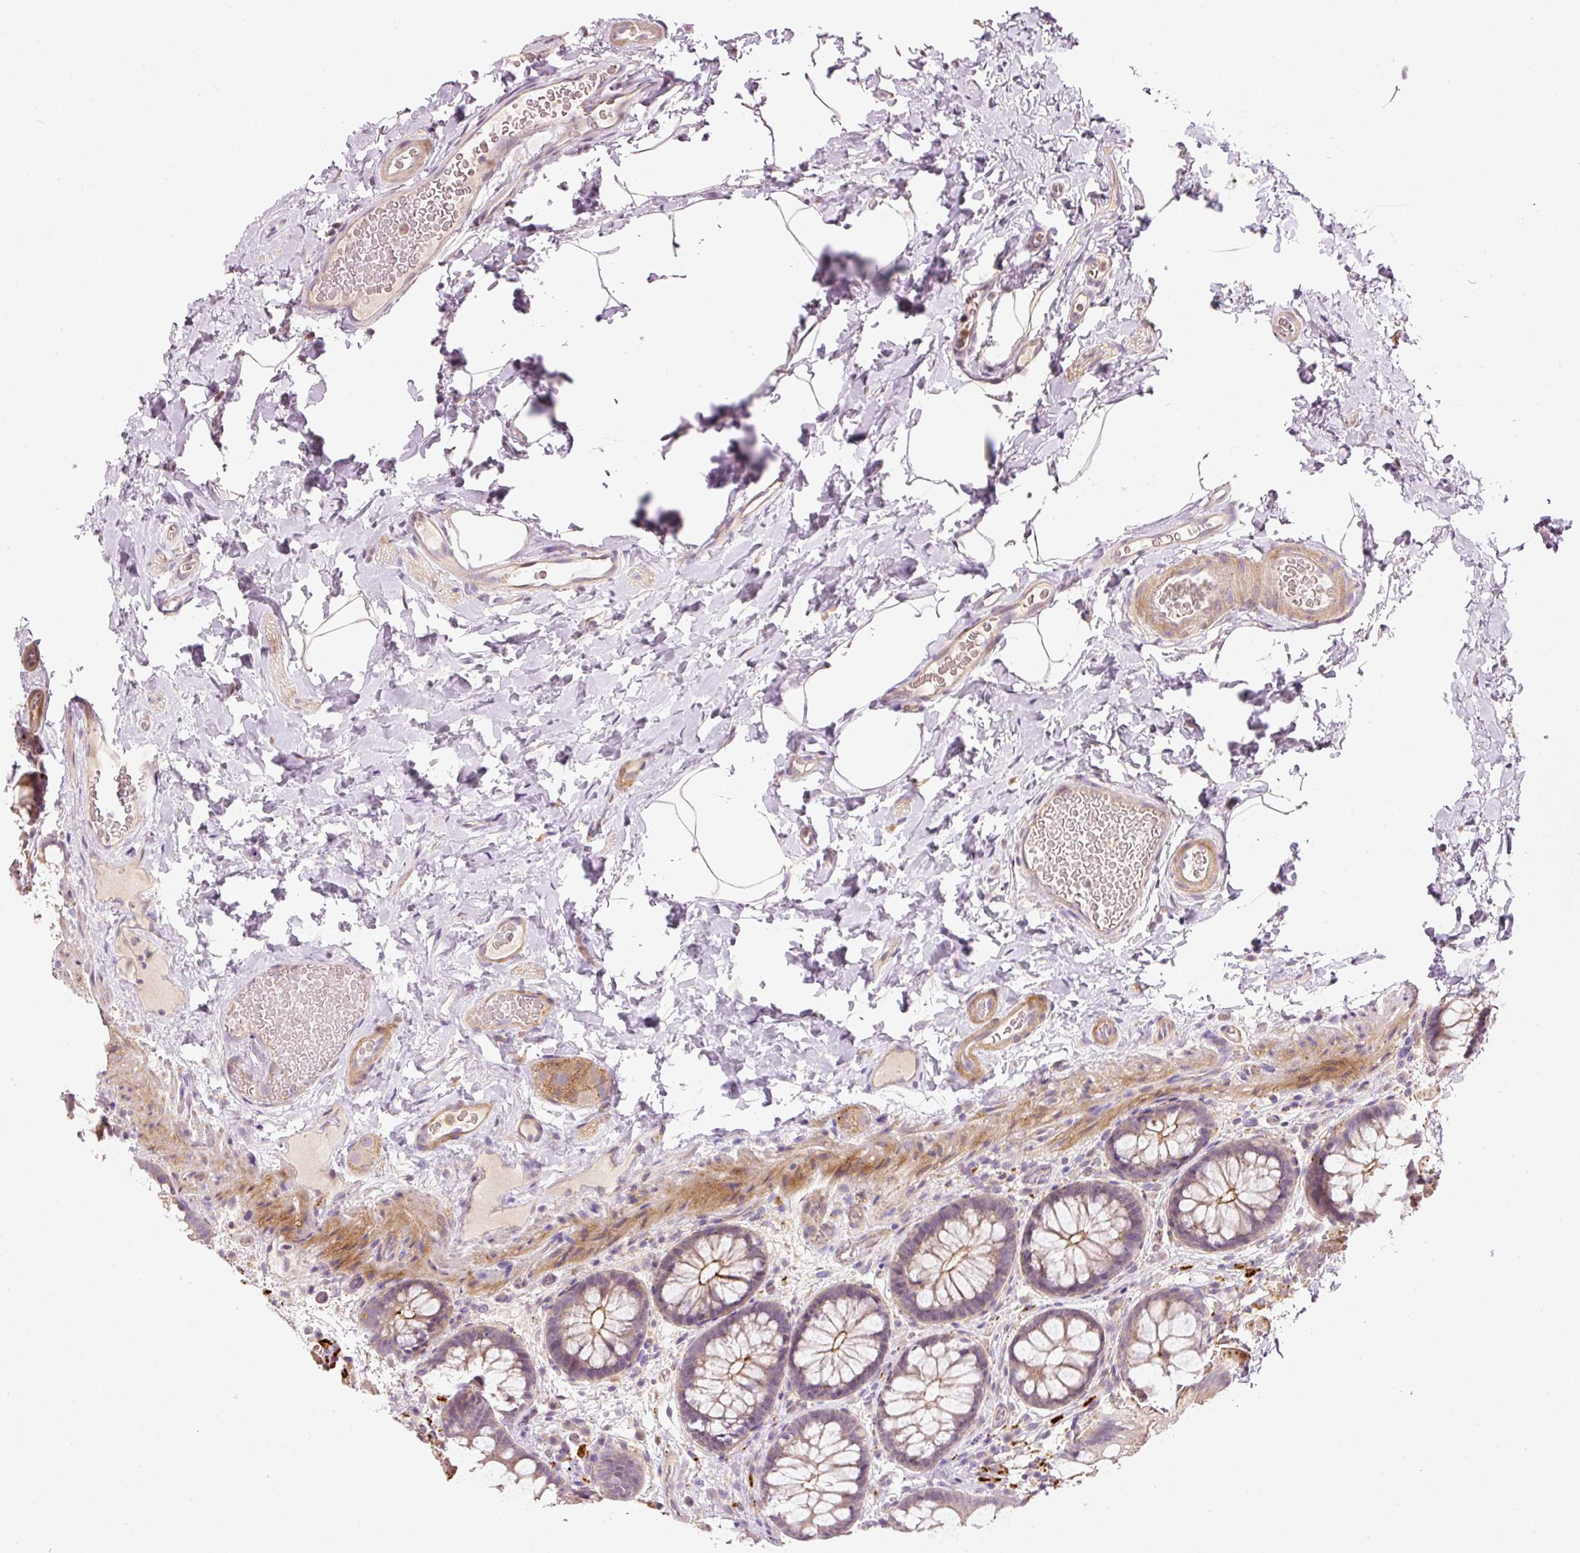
{"staining": {"intensity": "moderate", "quantity": ">75%", "location": "cytoplasmic/membranous"}, "tissue": "colon", "cell_type": "Endothelial cells", "image_type": "normal", "snomed": [{"axis": "morphology", "description": "Normal tissue, NOS"}, {"axis": "topography", "description": "Colon"}], "caption": "Immunohistochemical staining of normal colon shows moderate cytoplasmic/membranous protein staining in about >75% of endothelial cells.", "gene": "TIRAP", "patient": {"sex": "male", "age": 46}}